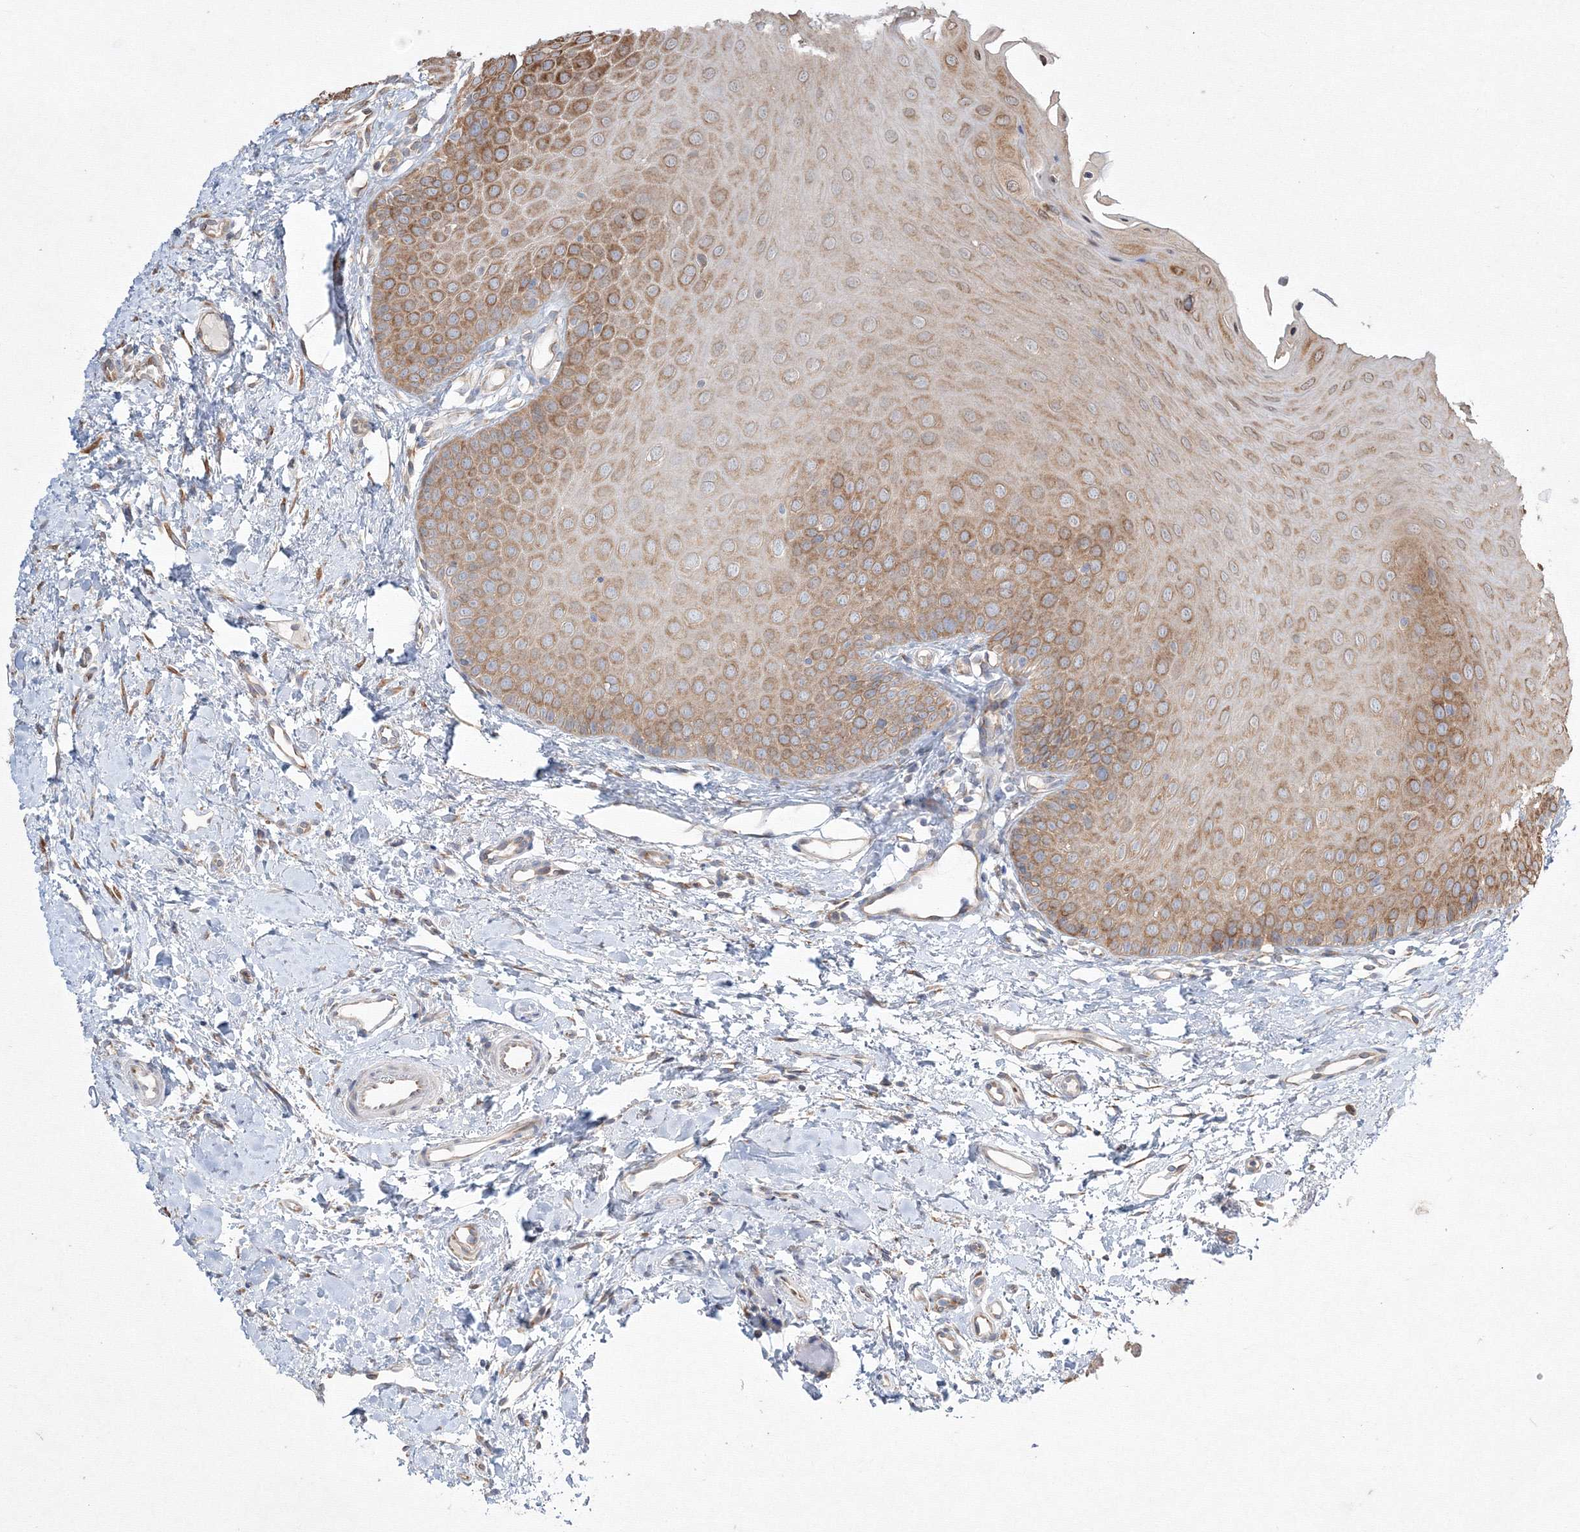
{"staining": {"intensity": "moderate", "quantity": ">75%", "location": "cytoplasmic/membranous"}, "tissue": "oral mucosa", "cell_type": "Squamous epithelial cells", "image_type": "normal", "snomed": [{"axis": "morphology", "description": "Normal tissue, NOS"}, {"axis": "topography", "description": "Oral tissue"}], "caption": "A high-resolution histopathology image shows immunohistochemistry (IHC) staining of benign oral mucosa, which shows moderate cytoplasmic/membranous staining in approximately >75% of squamous epithelial cells. Nuclei are stained in blue.", "gene": "FBXL8", "patient": {"sex": "female", "age": 68}}